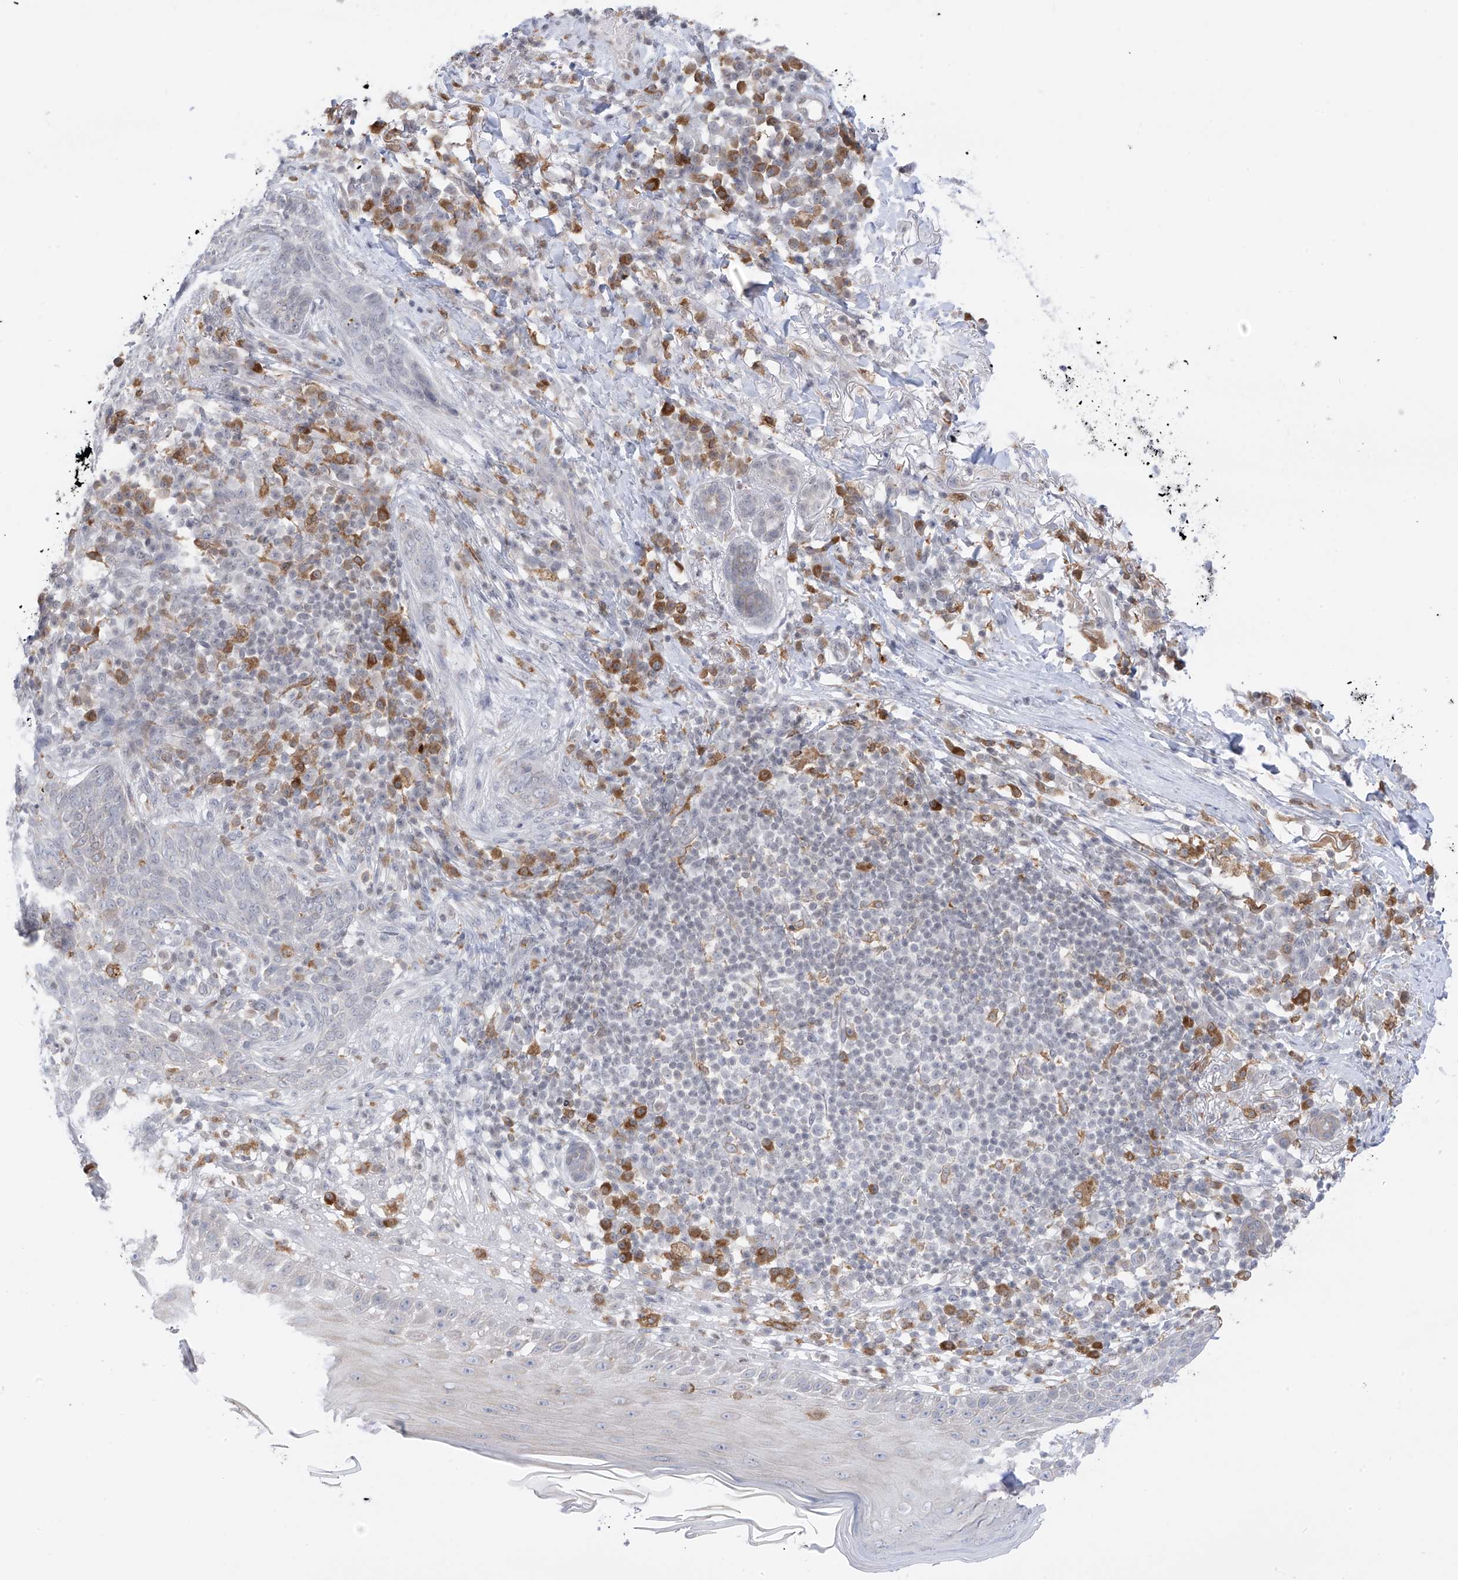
{"staining": {"intensity": "negative", "quantity": "none", "location": "none"}, "tissue": "skin cancer", "cell_type": "Tumor cells", "image_type": "cancer", "snomed": [{"axis": "morphology", "description": "Basal cell carcinoma"}, {"axis": "topography", "description": "Skin"}], "caption": "Immunohistochemical staining of human basal cell carcinoma (skin) demonstrates no significant positivity in tumor cells.", "gene": "TBXAS1", "patient": {"sex": "male", "age": 85}}